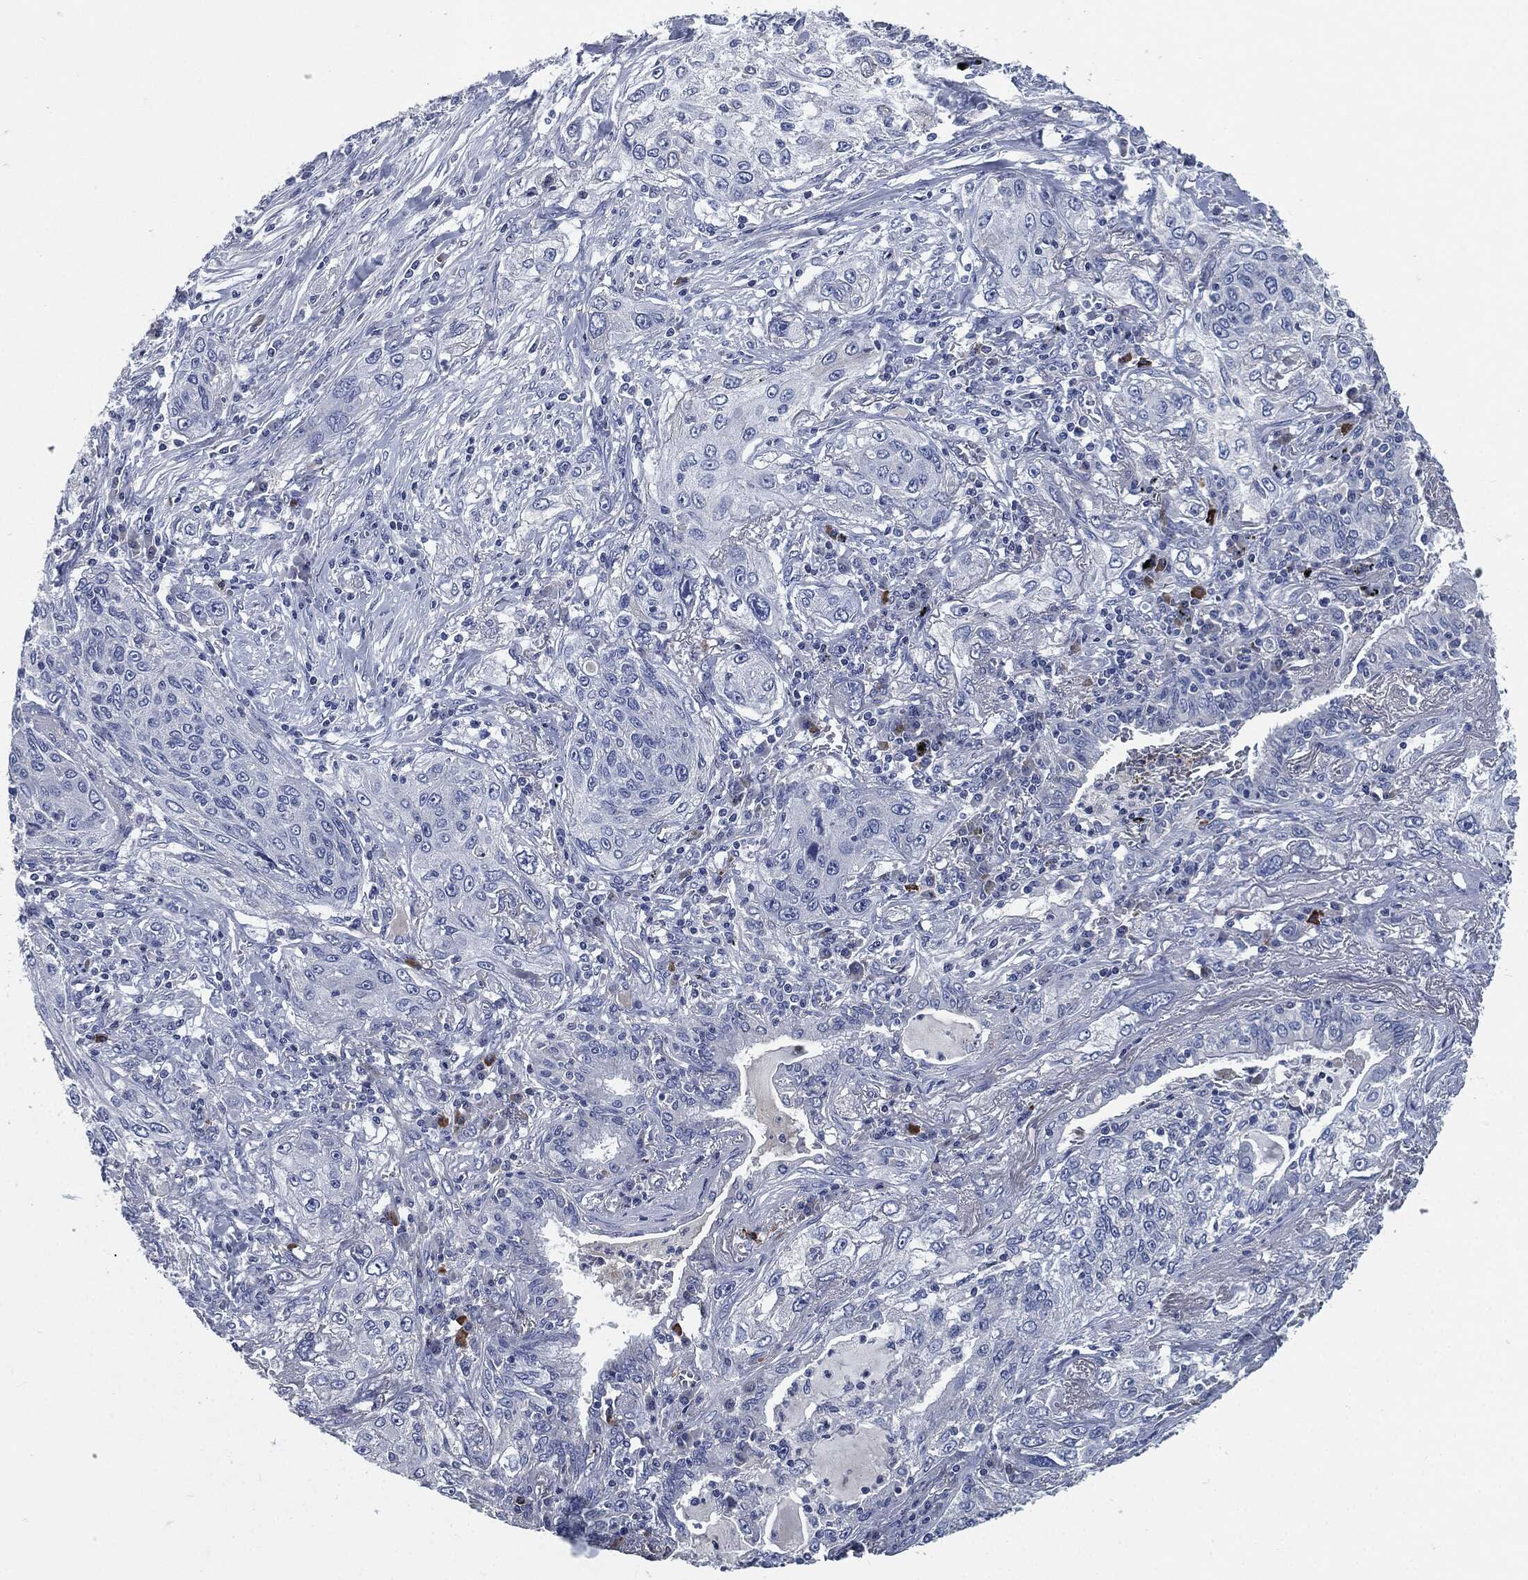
{"staining": {"intensity": "negative", "quantity": "none", "location": "none"}, "tissue": "lung cancer", "cell_type": "Tumor cells", "image_type": "cancer", "snomed": [{"axis": "morphology", "description": "Squamous cell carcinoma, NOS"}, {"axis": "topography", "description": "Lung"}], "caption": "Tumor cells are negative for brown protein staining in lung squamous cell carcinoma.", "gene": "CD27", "patient": {"sex": "female", "age": 69}}